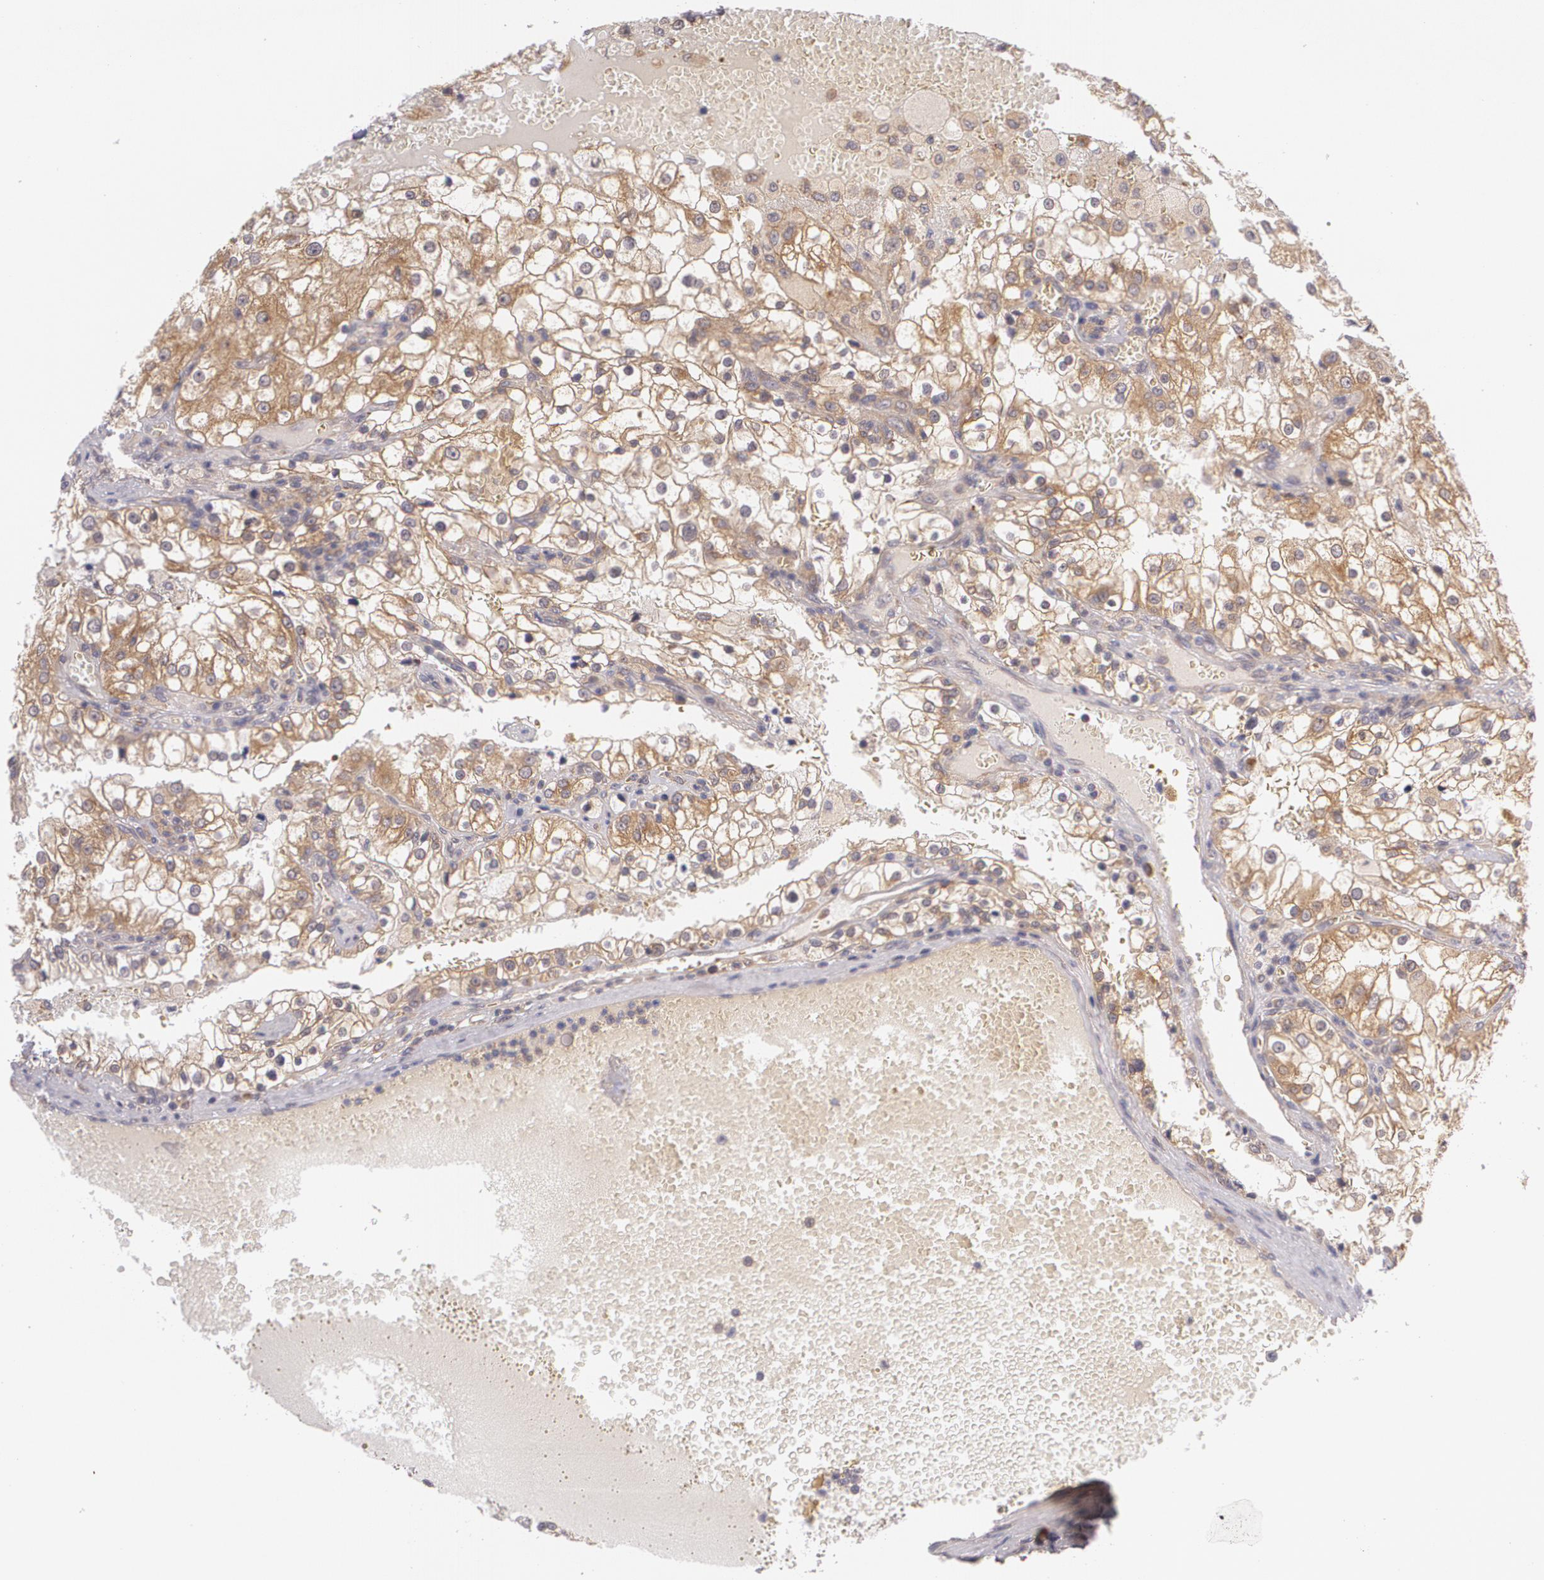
{"staining": {"intensity": "moderate", "quantity": ">75%", "location": "cytoplasmic/membranous"}, "tissue": "renal cancer", "cell_type": "Tumor cells", "image_type": "cancer", "snomed": [{"axis": "morphology", "description": "Adenocarcinoma, NOS"}, {"axis": "topography", "description": "Kidney"}], "caption": "Adenocarcinoma (renal) tissue exhibits moderate cytoplasmic/membranous staining in approximately >75% of tumor cells", "gene": "CCL17", "patient": {"sex": "female", "age": 74}}